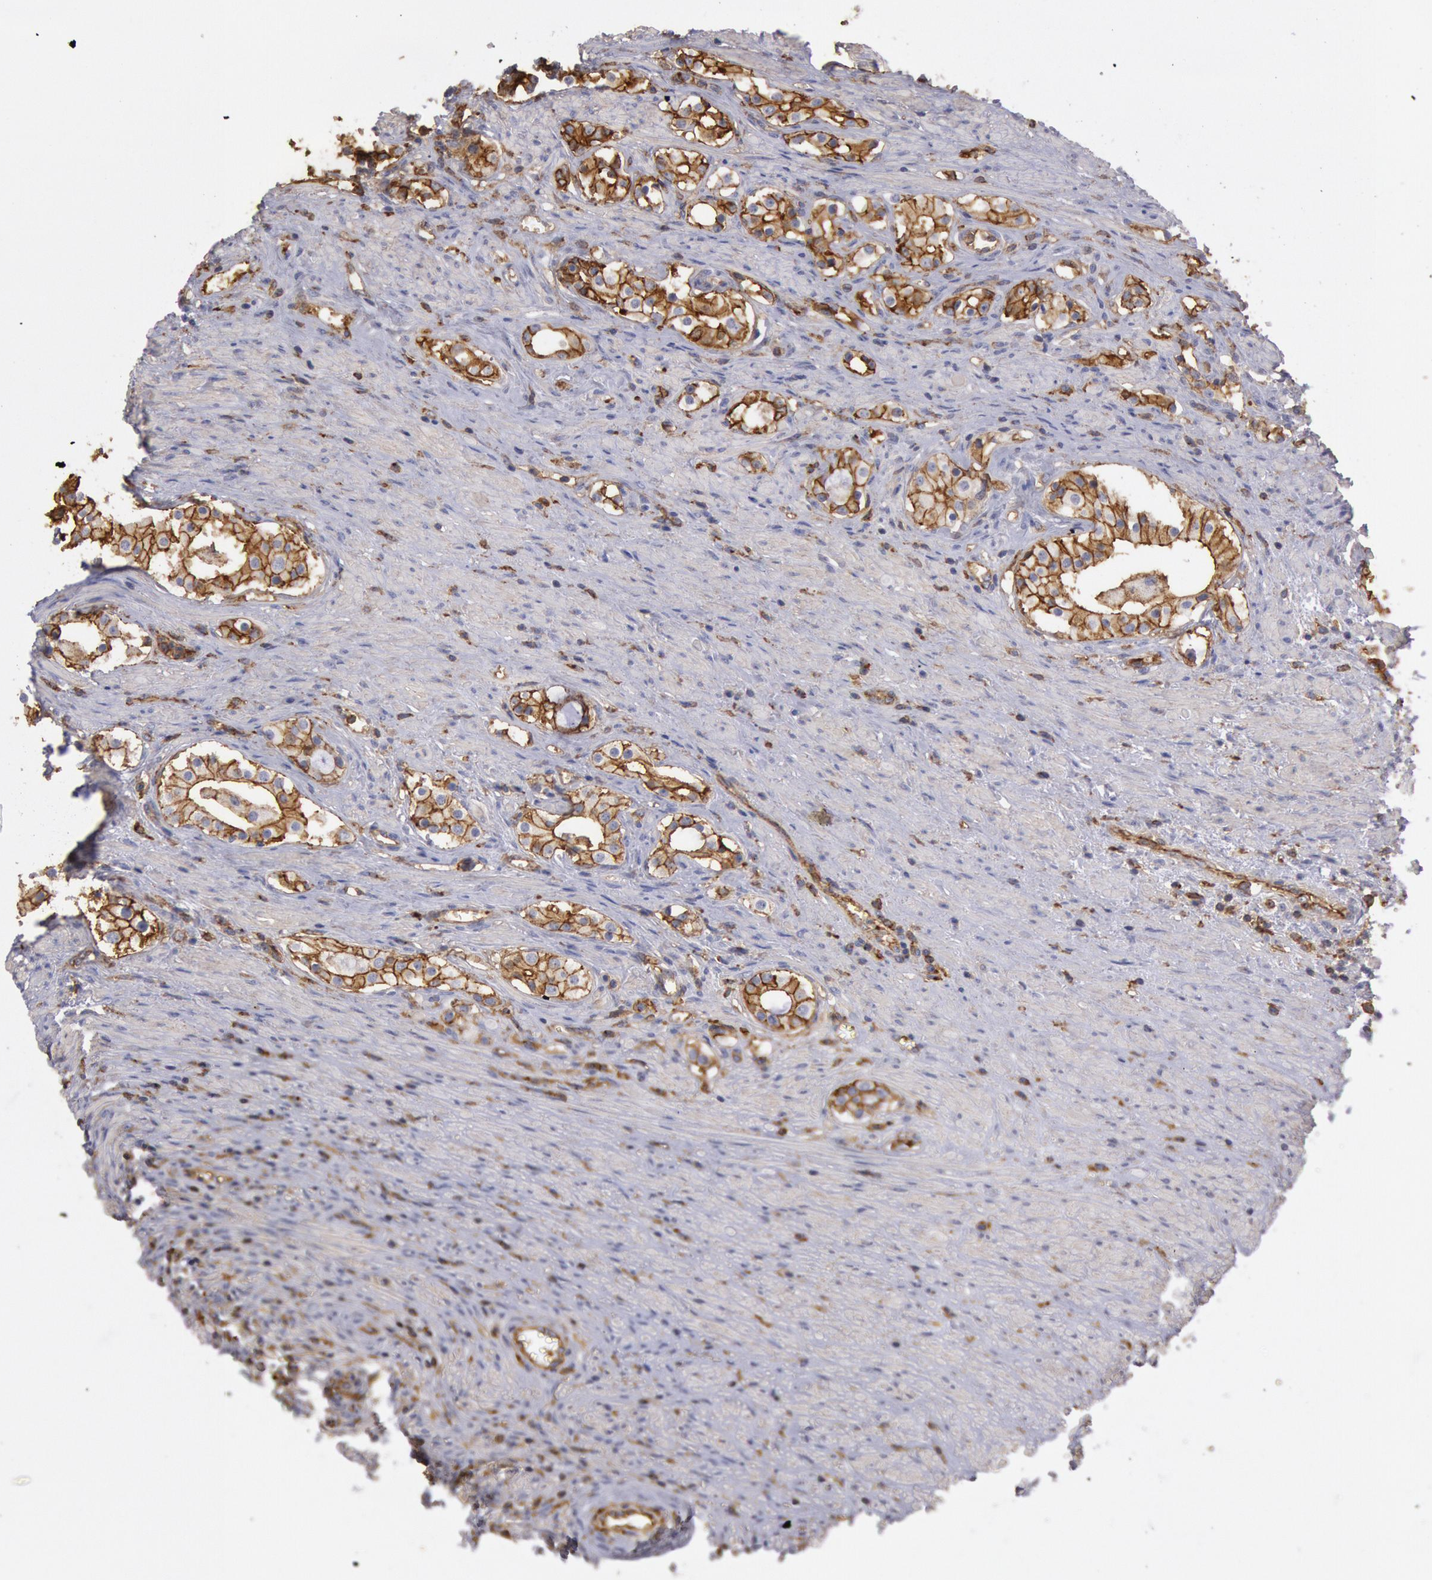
{"staining": {"intensity": "moderate", "quantity": ">75%", "location": "cytoplasmic/membranous"}, "tissue": "prostate cancer", "cell_type": "Tumor cells", "image_type": "cancer", "snomed": [{"axis": "morphology", "description": "Adenocarcinoma, Medium grade"}, {"axis": "topography", "description": "Prostate"}], "caption": "Immunohistochemical staining of prostate cancer shows medium levels of moderate cytoplasmic/membranous protein expression in about >75% of tumor cells.", "gene": "SNAP23", "patient": {"sex": "male", "age": 73}}